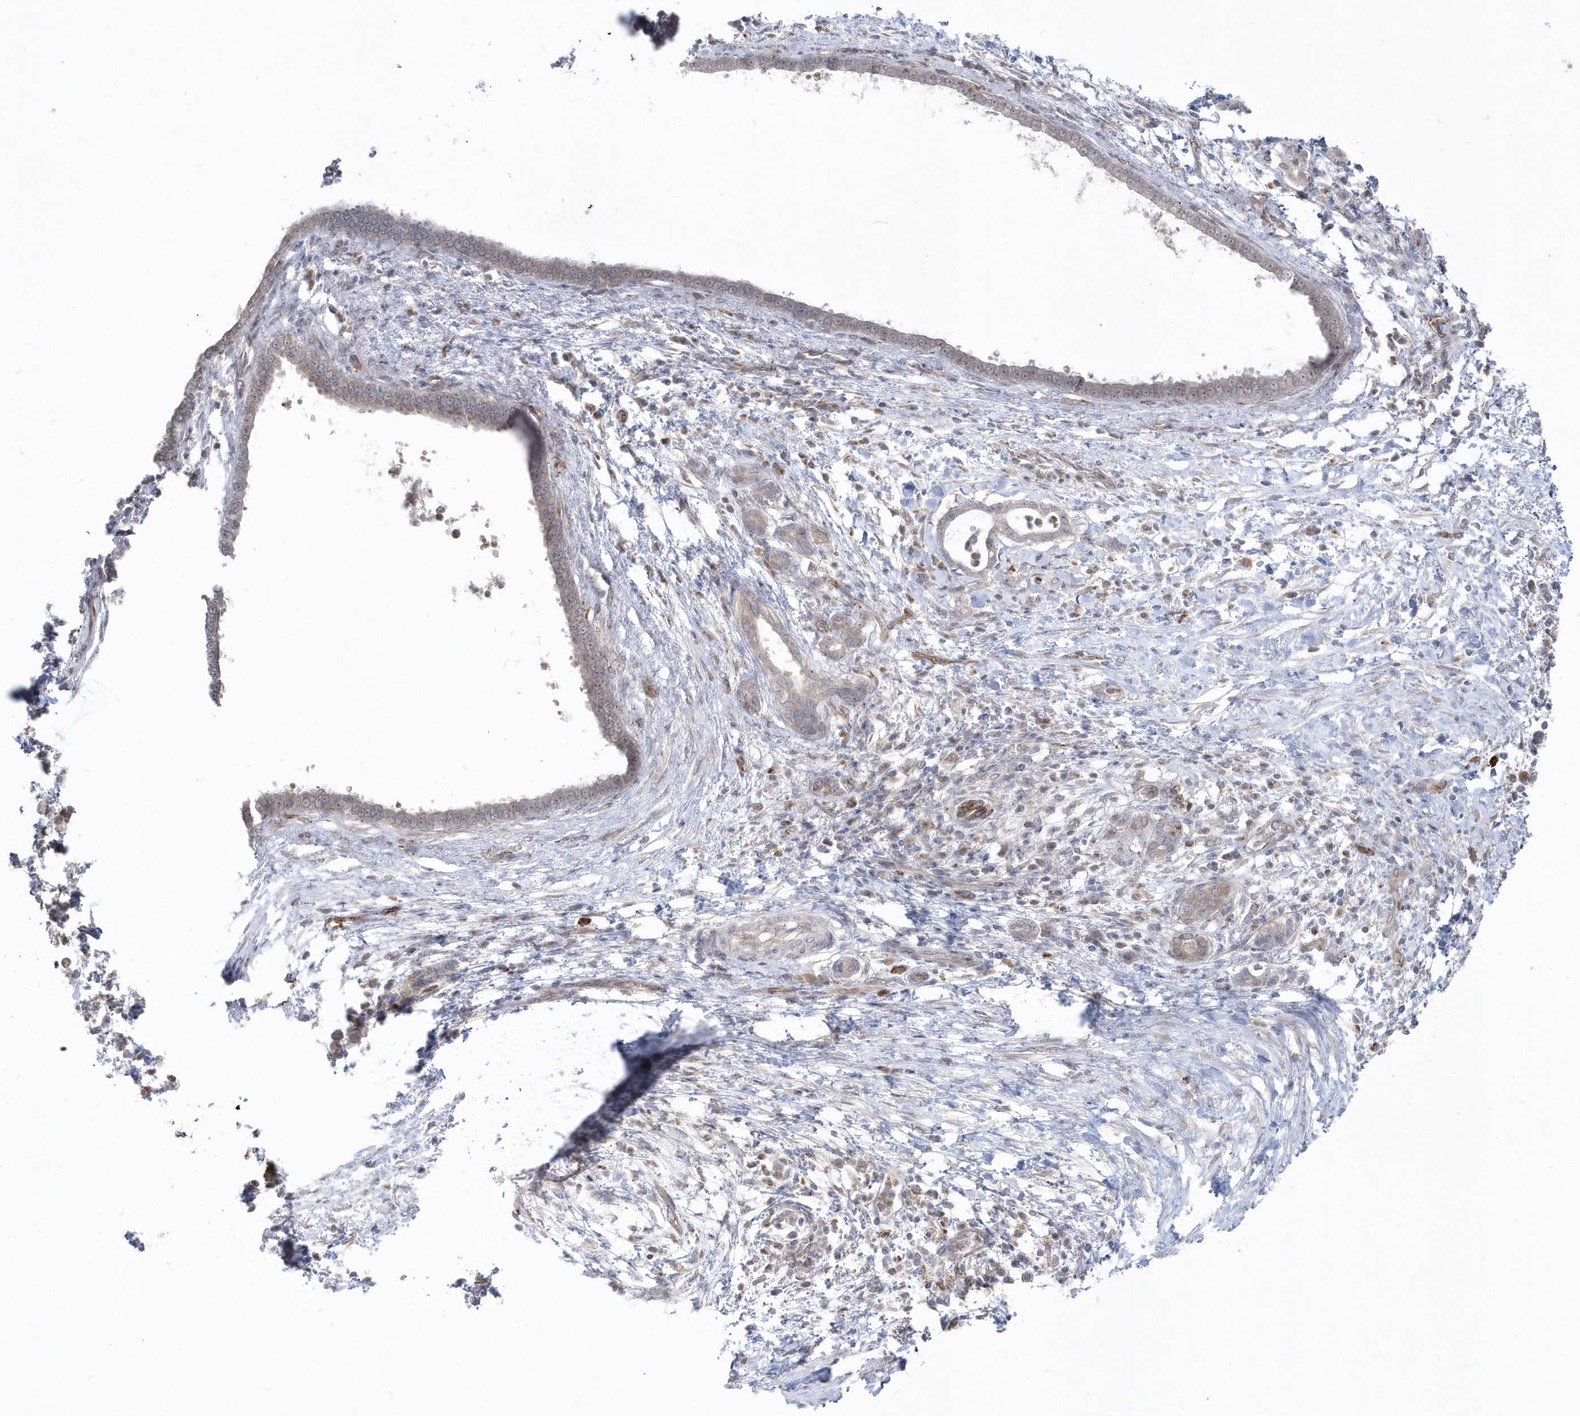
{"staining": {"intensity": "weak", "quantity": "<25%", "location": "cytoplasmic/membranous"}, "tissue": "pancreatic cancer", "cell_type": "Tumor cells", "image_type": "cancer", "snomed": [{"axis": "morphology", "description": "Adenocarcinoma, NOS"}, {"axis": "topography", "description": "Pancreas"}], "caption": "Human pancreatic cancer (adenocarcinoma) stained for a protein using immunohistochemistry (IHC) shows no positivity in tumor cells.", "gene": "DHX57", "patient": {"sex": "female", "age": 55}}